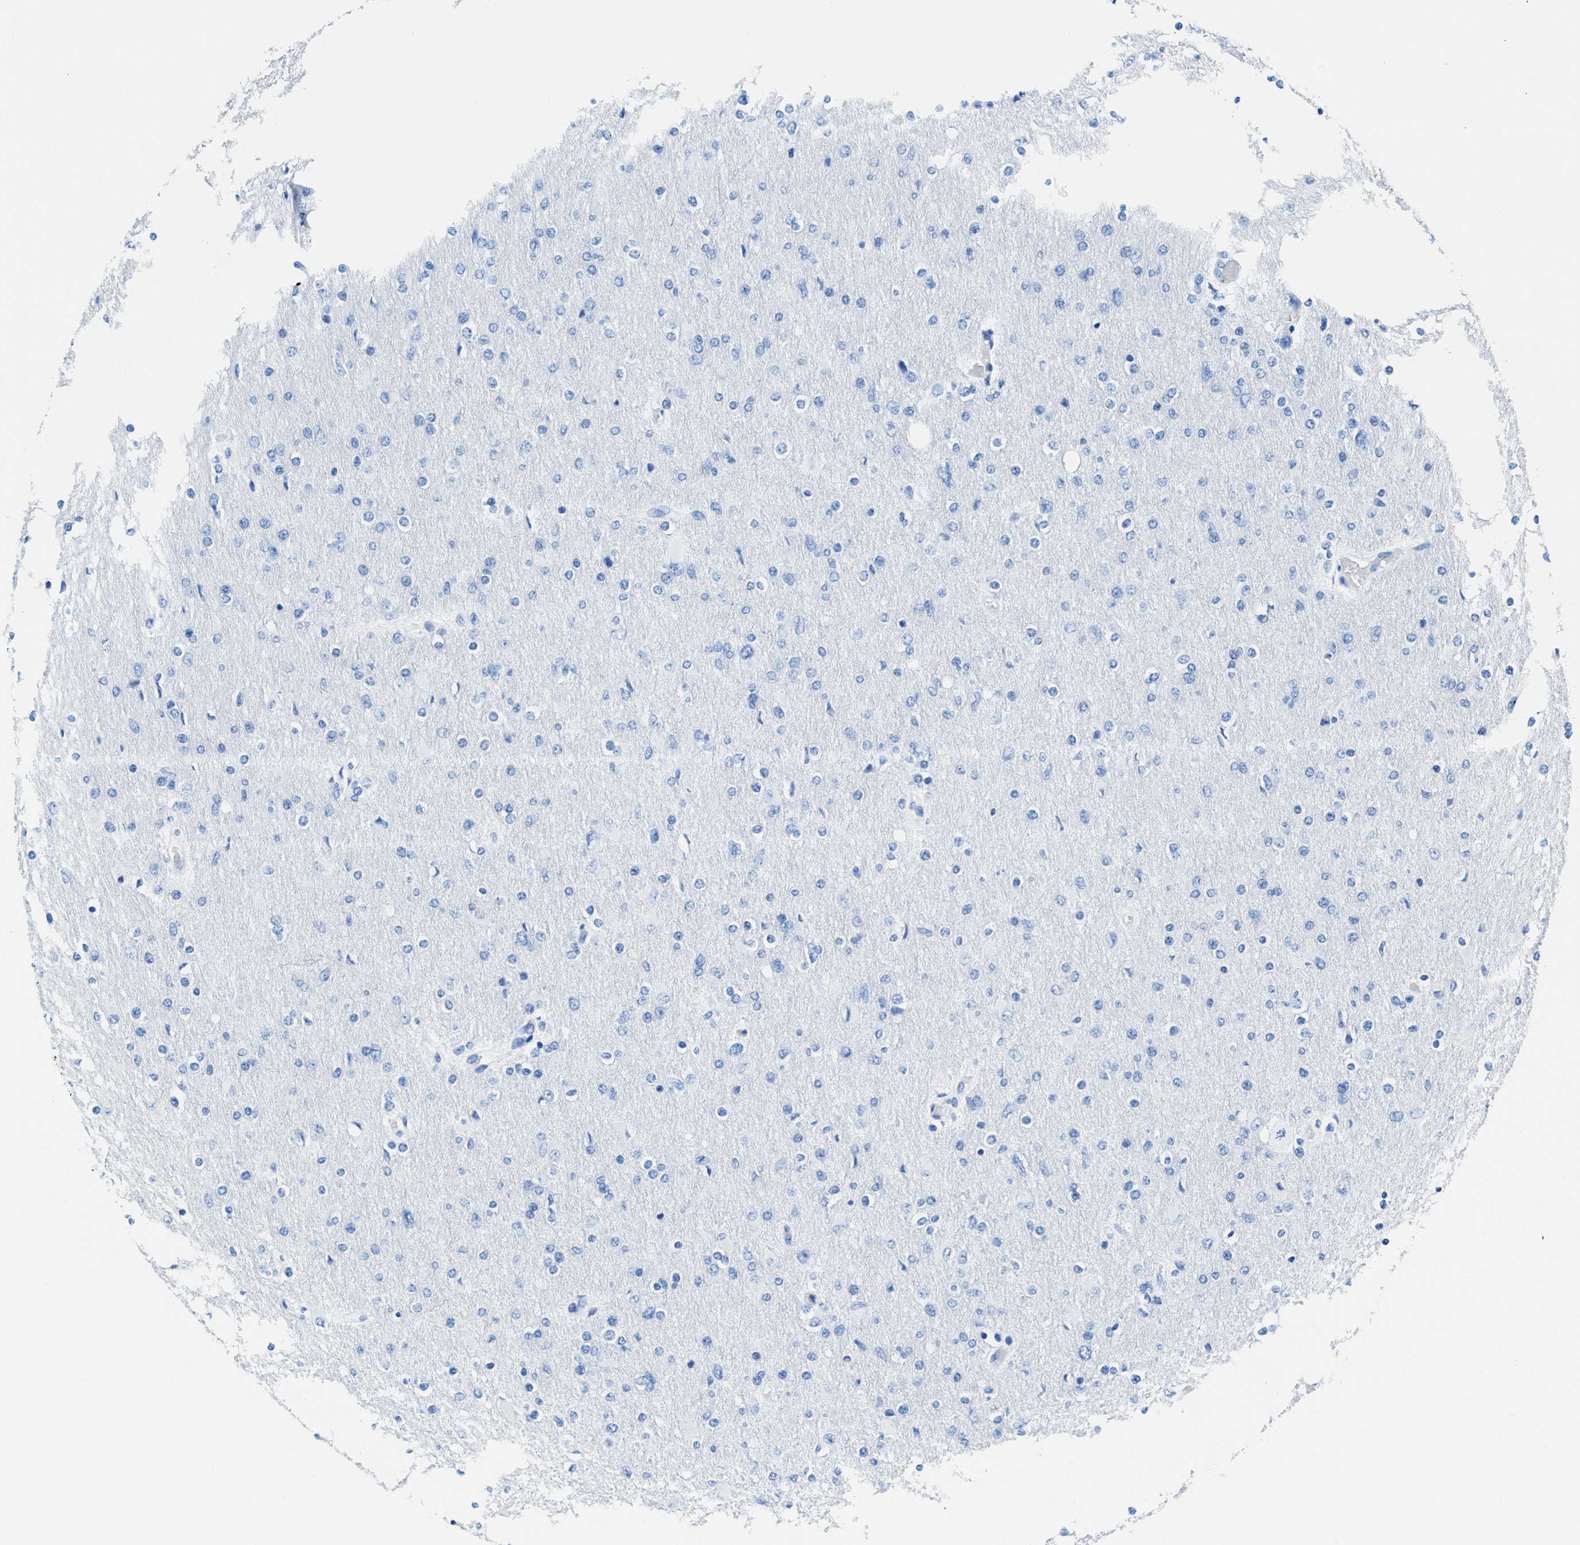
{"staining": {"intensity": "negative", "quantity": "none", "location": "none"}, "tissue": "glioma", "cell_type": "Tumor cells", "image_type": "cancer", "snomed": [{"axis": "morphology", "description": "Glioma, malignant, High grade"}, {"axis": "topography", "description": "Cerebral cortex"}], "caption": "Immunohistochemistry (IHC) histopathology image of human glioma stained for a protein (brown), which displays no staining in tumor cells.", "gene": "NEB", "patient": {"sex": "female", "age": 36}}